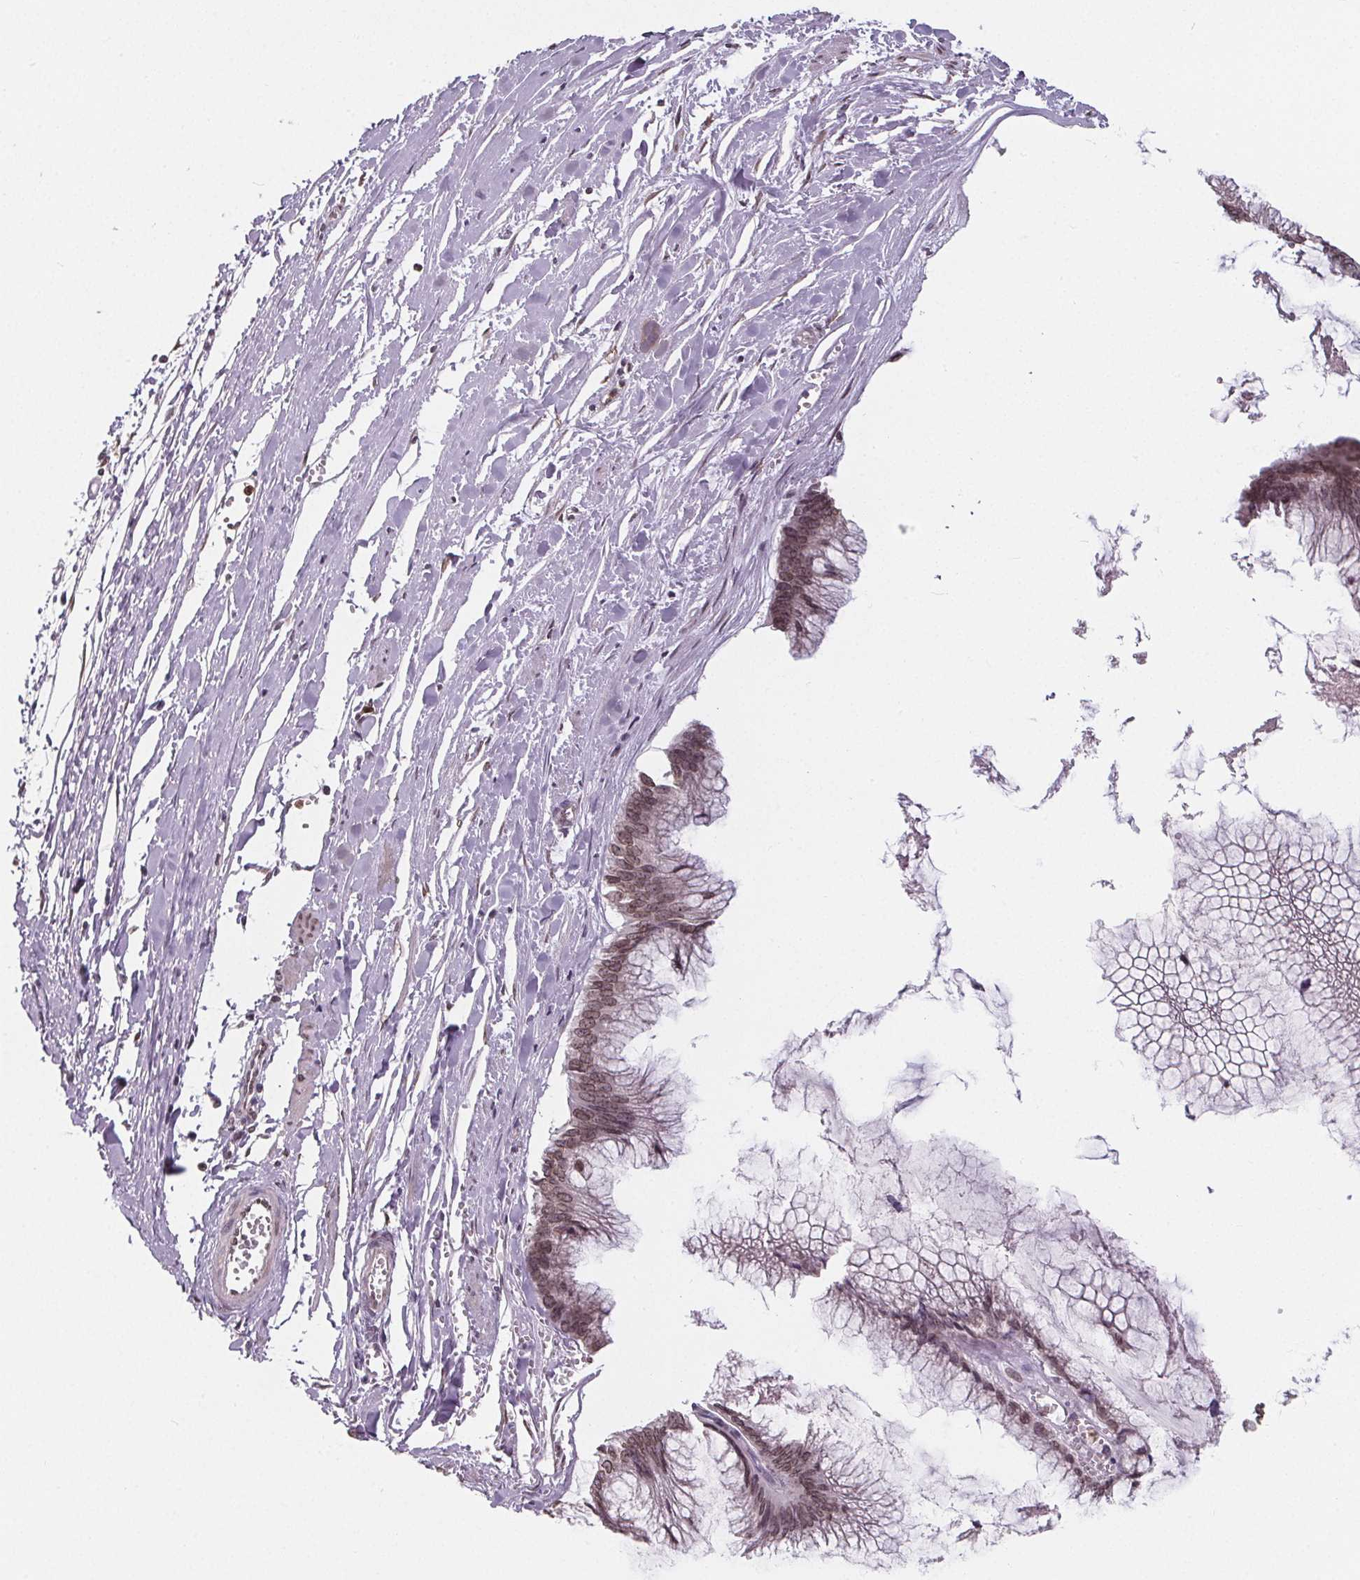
{"staining": {"intensity": "moderate", "quantity": ">75%", "location": "cytoplasmic/membranous,nuclear"}, "tissue": "ovarian cancer", "cell_type": "Tumor cells", "image_type": "cancer", "snomed": [{"axis": "morphology", "description": "Cystadenocarcinoma, mucinous, NOS"}, {"axis": "topography", "description": "Ovary"}], "caption": "Immunohistochemistry micrograph of human ovarian cancer stained for a protein (brown), which reveals medium levels of moderate cytoplasmic/membranous and nuclear expression in approximately >75% of tumor cells.", "gene": "TTC39C", "patient": {"sex": "female", "age": 44}}